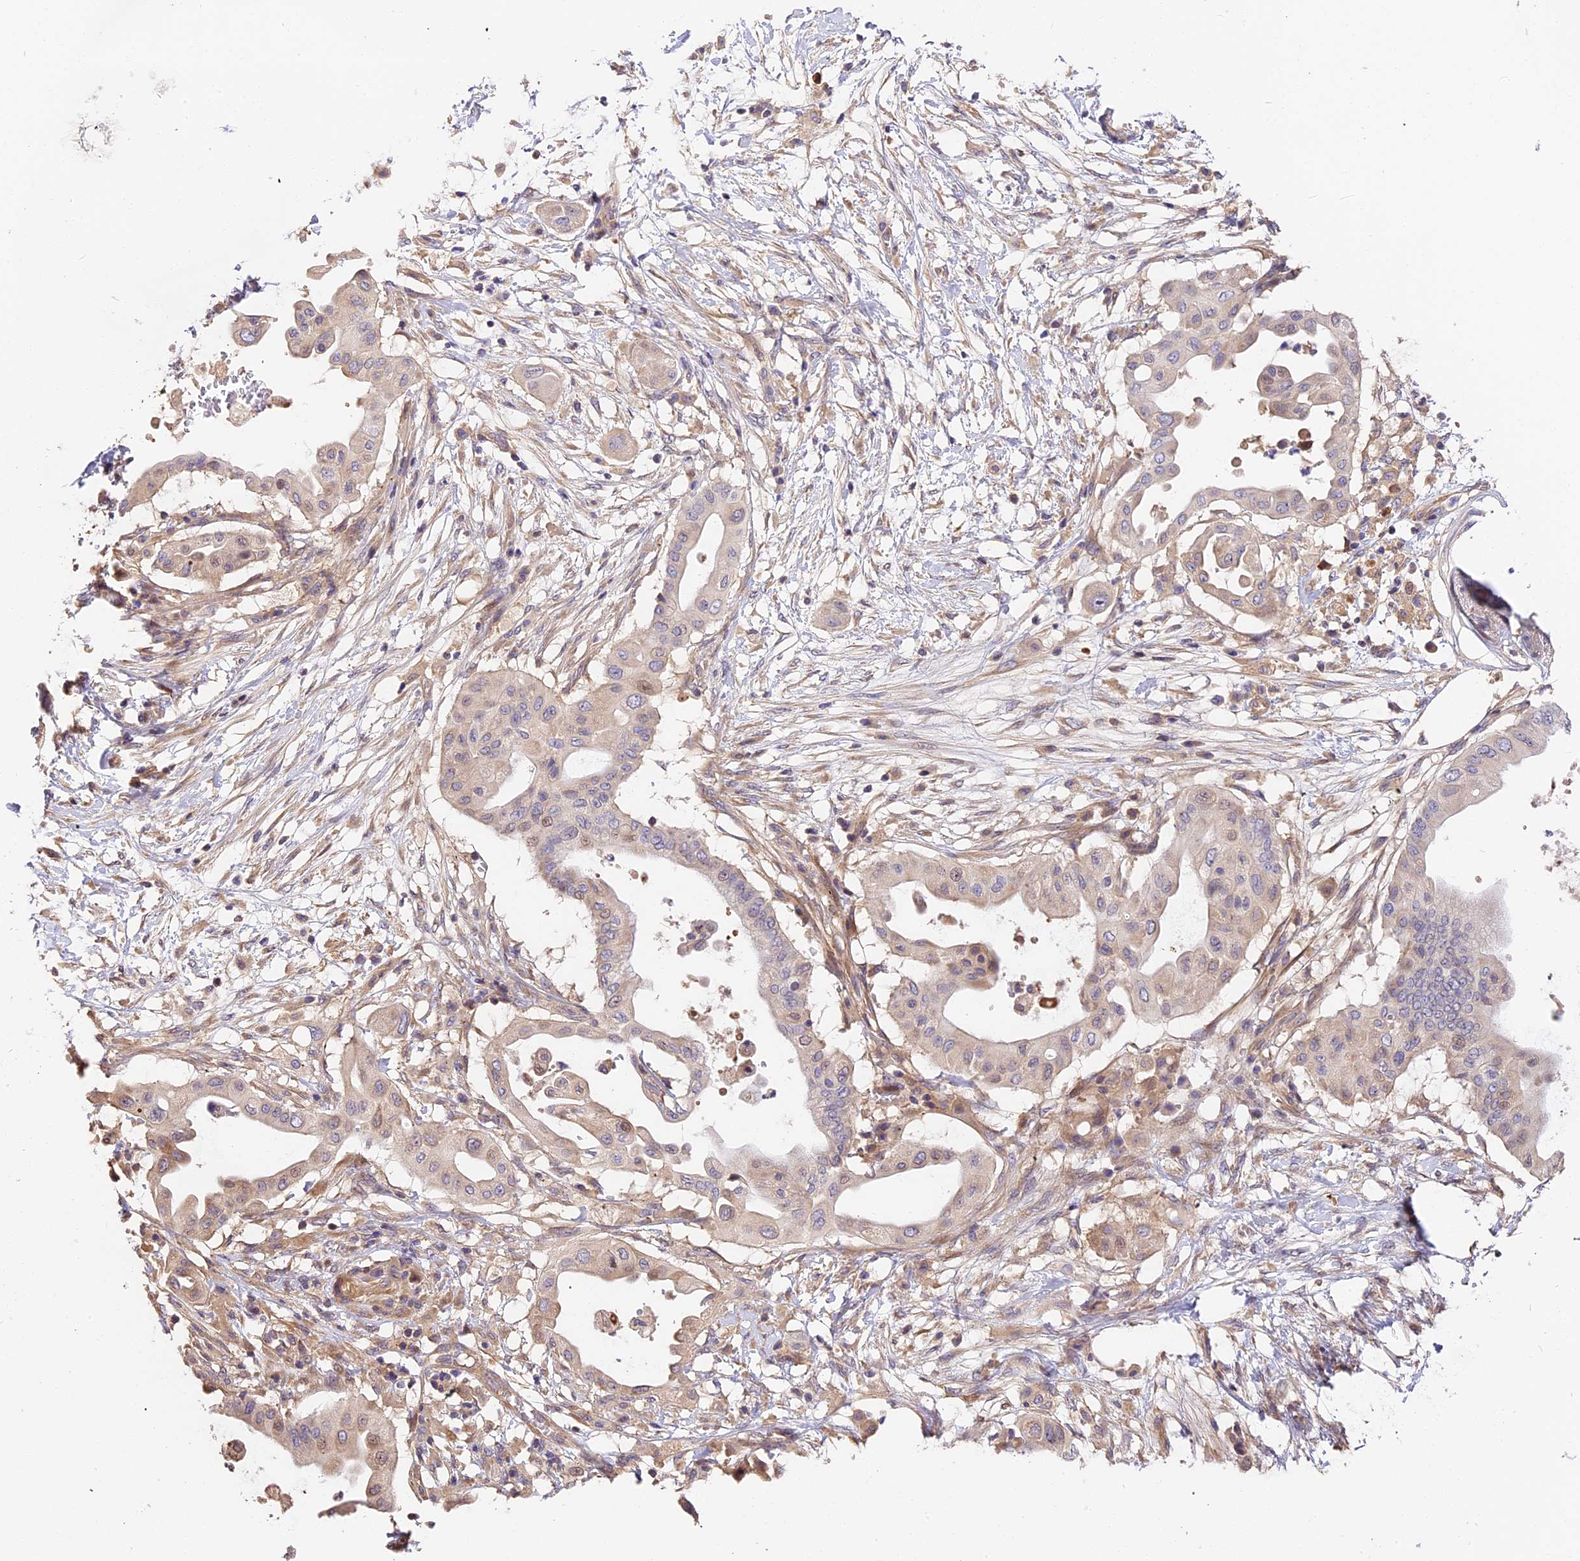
{"staining": {"intensity": "weak", "quantity": "<25%", "location": "cytoplasmic/membranous"}, "tissue": "pancreatic cancer", "cell_type": "Tumor cells", "image_type": "cancer", "snomed": [{"axis": "morphology", "description": "Adenocarcinoma, NOS"}, {"axis": "topography", "description": "Pancreas"}], "caption": "Pancreatic cancer (adenocarcinoma) was stained to show a protein in brown. There is no significant positivity in tumor cells.", "gene": "ARHGAP17", "patient": {"sex": "male", "age": 68}}